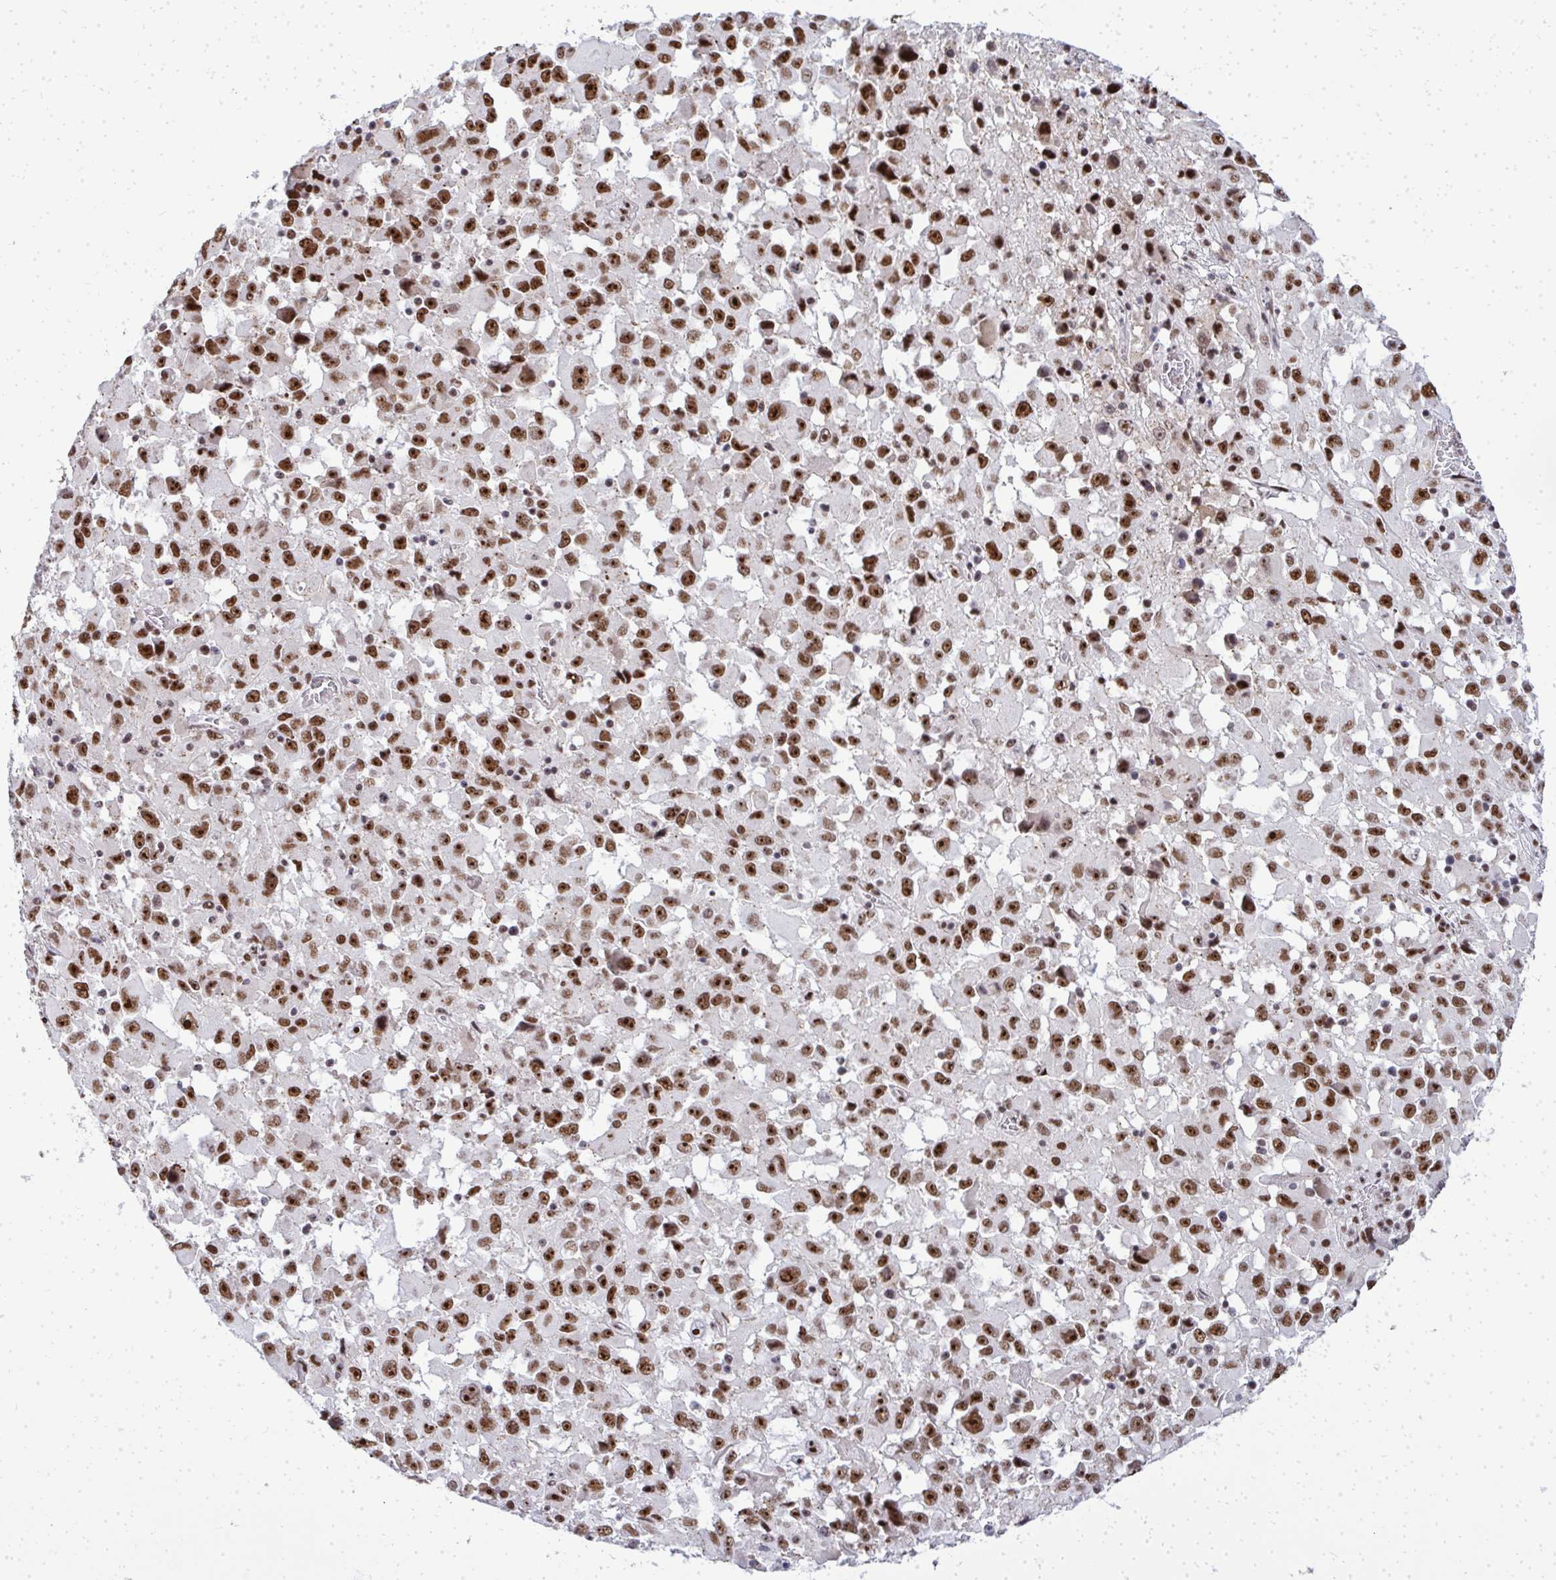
{"staining": {"intensity": "strong", "quantity": ">75%", "location": "nuclear"}, "tissue": "melanoma", "cell_type": "Tumor cells", "image_type": "cancer", "snomed": [{"axis": "morphology", "description": "Malignant melanoma, Metastatic site"}, {"axis": "topography", "description": "Soft tissue"}], "caption": "A brown stain highlights strong nuclear expression of a protein in melanoma tumor cells.", "gene": "SIRT7", "patient": {"sex": "male", "age": 50}}